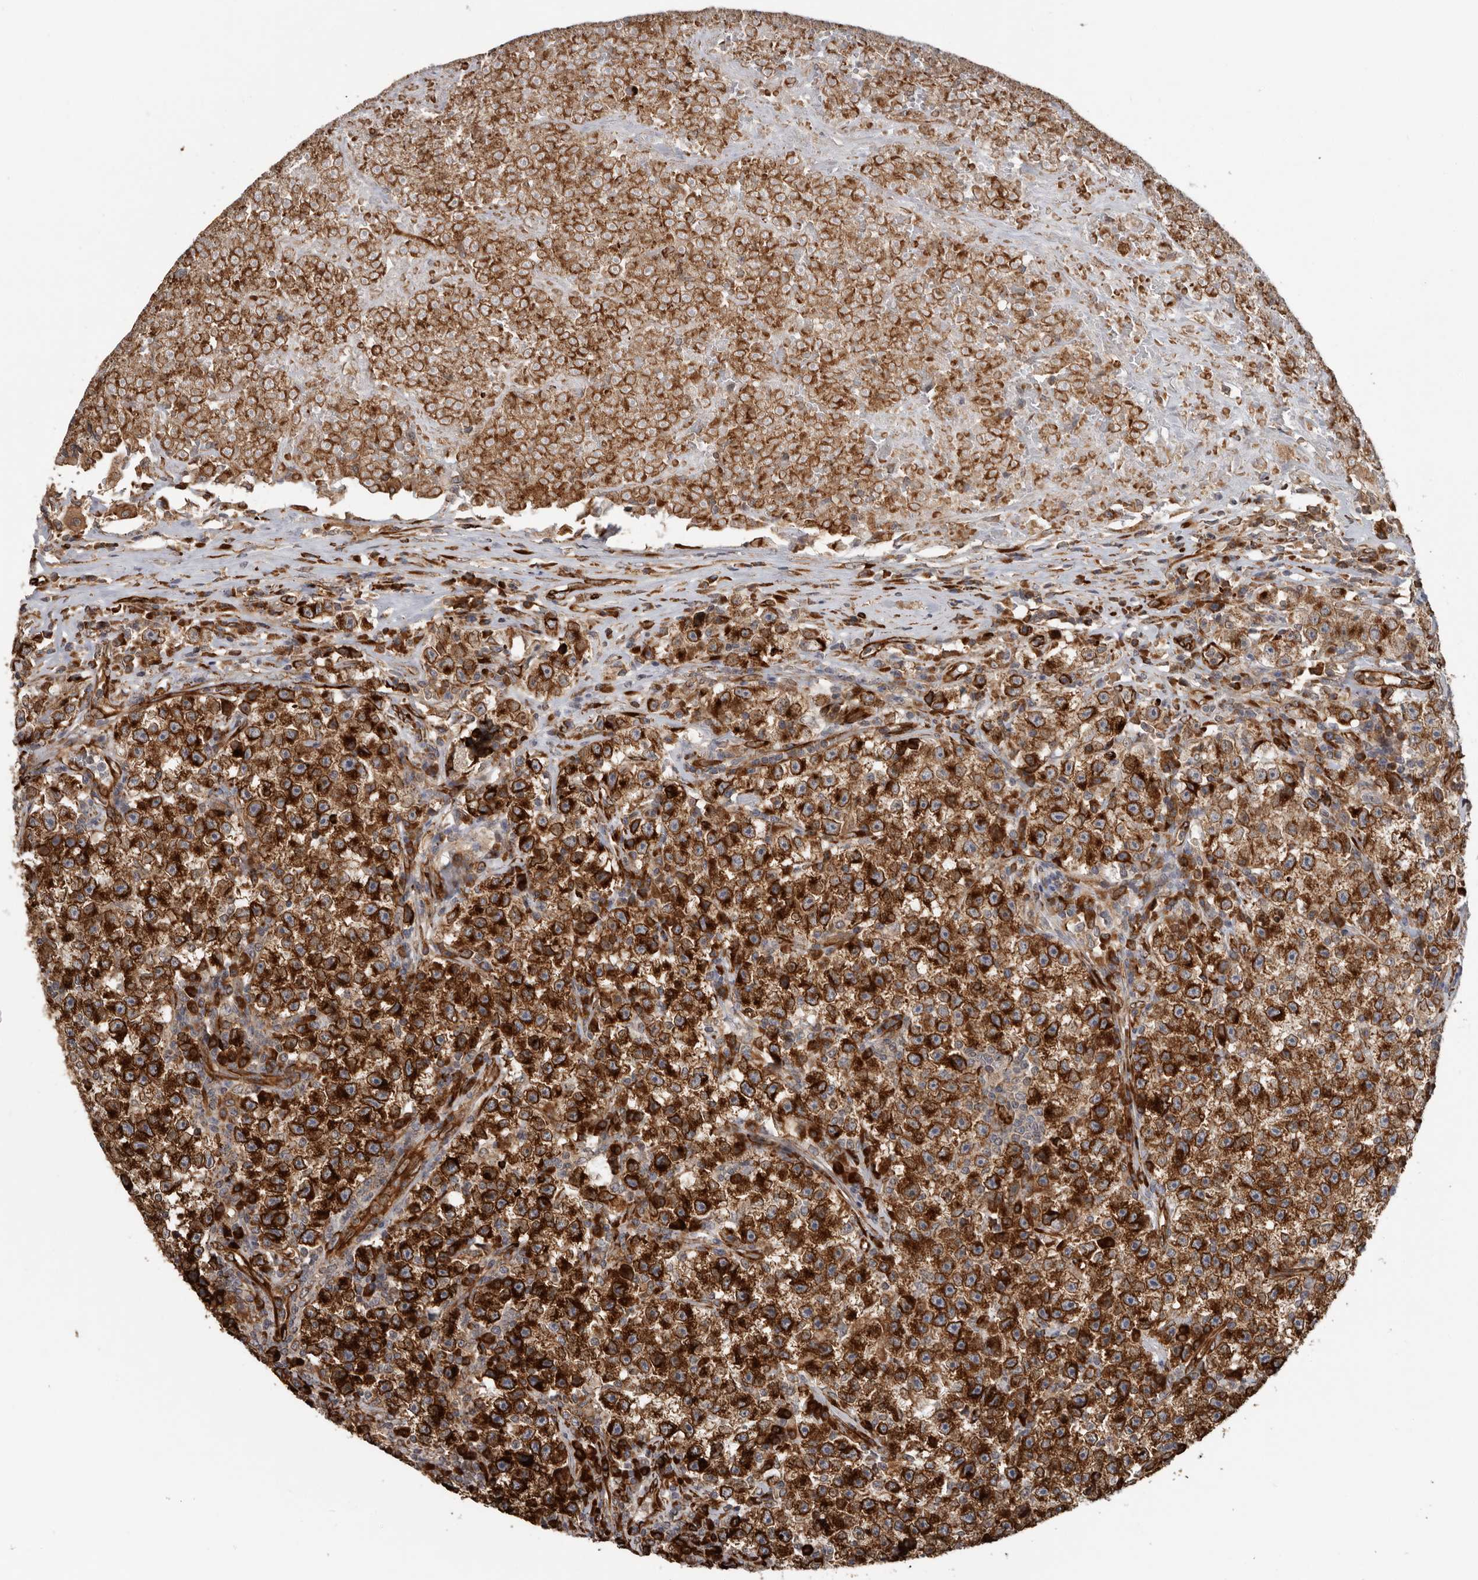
{"staining": {"intensity": "strong", "quantity": ">75%", "location": "cytoplasmic/membranous"}, "tissue": "testis cancer", "cell_type": "Tumor cells", "image_type": "cancer", "snomed": [{"axis": "morphology", "description": "Seminoma, NOS"}, {"axis": "topography", "description": "Testis"}], "caption": "A high amount of strong cytoplasmic/membranous staining is seen in approximately >75% of tumor cells in testis seminoma tissue. (Stains: DAB in brown, nuclei in blue, Microscopy: brightfield microscopy at high magnification).", "gene": "CEP350", "patient": {"sex": "male", "age": 22}}